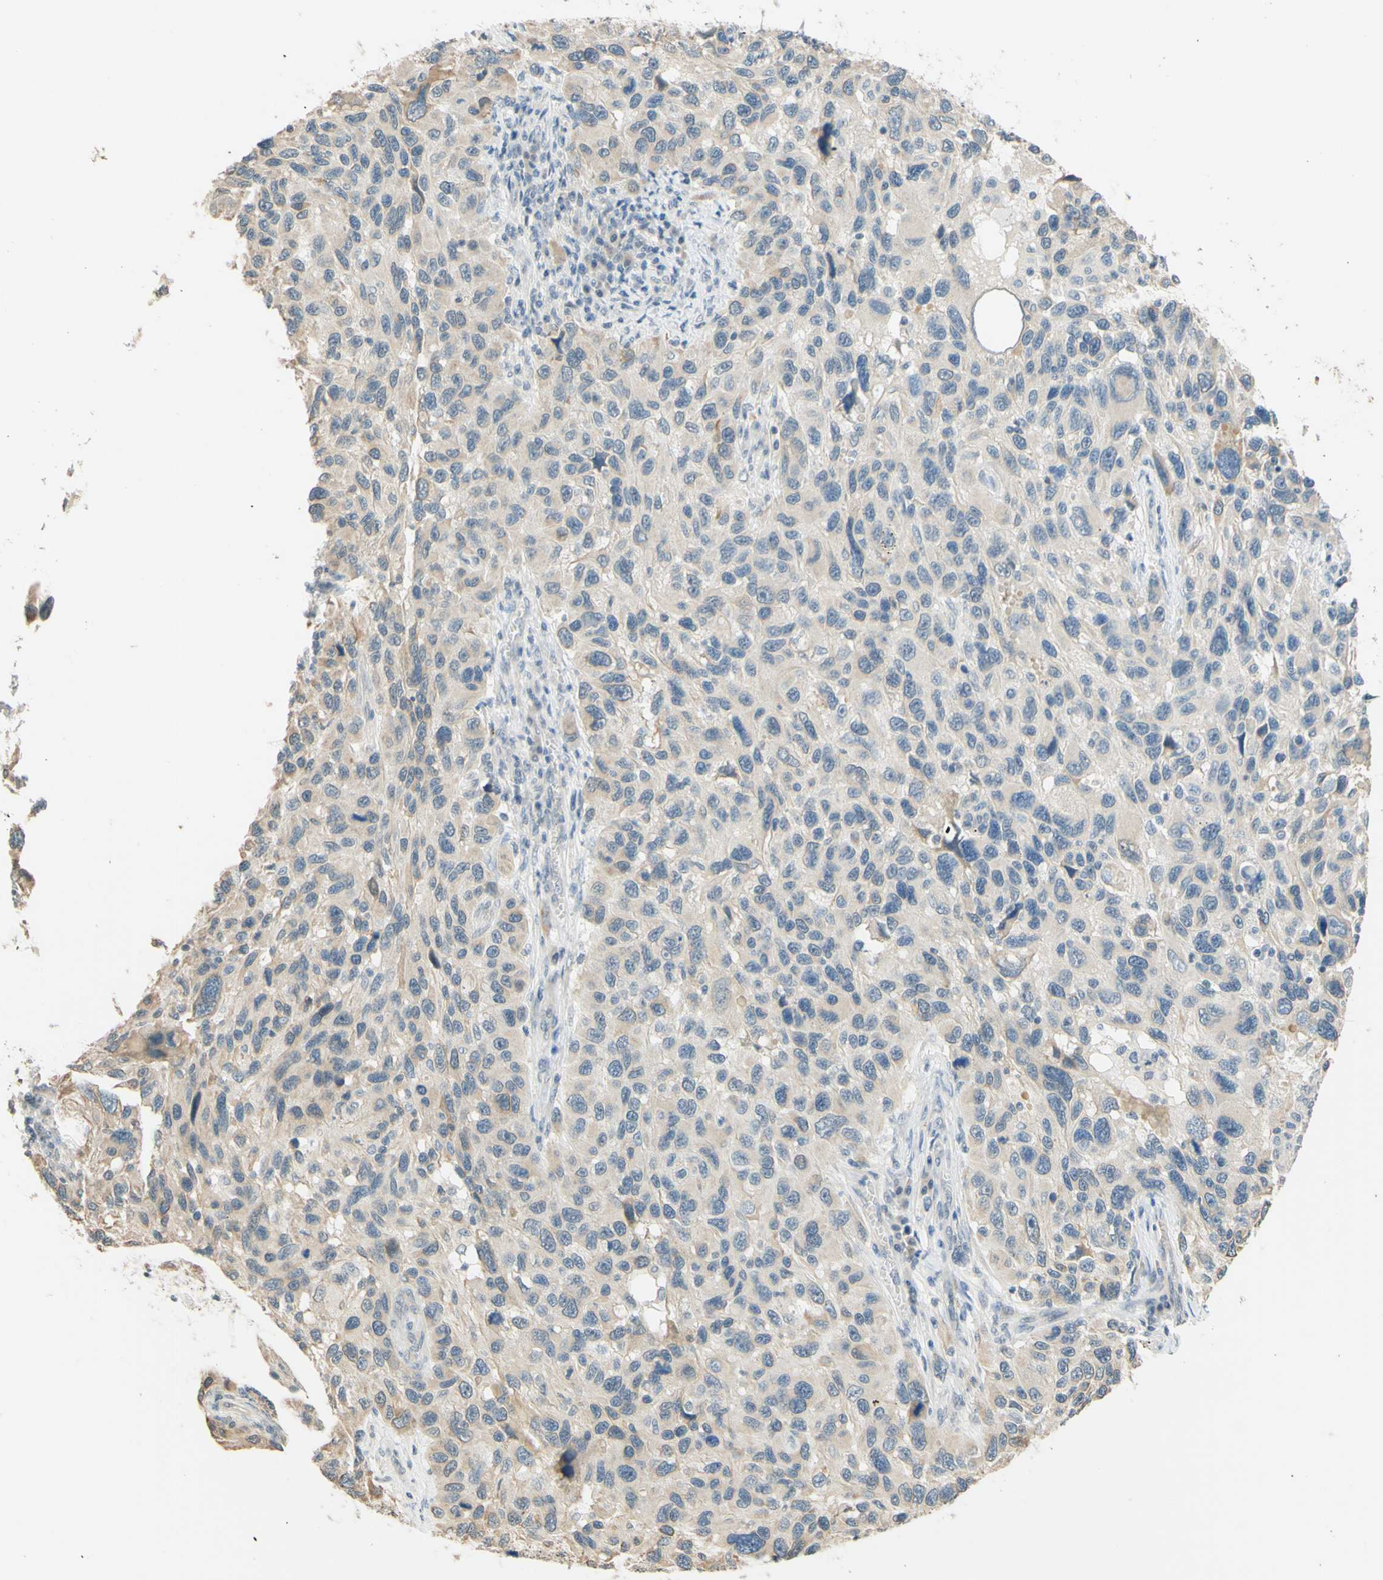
{"staining": {"intensity": "weak", "quantity": "25%-75%", "location": "cytoplasmic/membranous"}, "tissue": "melanoma", "cell_type": "Tumor cells", "image_type": "cancer", "snomed": [{"axis": "morphology", "description": "Malignant melanoma, NOS"}, {"axis": "topography", "description": "Skin"}], "caption": "Approximately 25%-75% of tumor cells in human malignant melanoma show weak cytoplasmic/membranous protein positivity as visualized by brown immunohistochemical staining.", "gene": "MAG", "patient": {"sex": "male", "age": 53}}